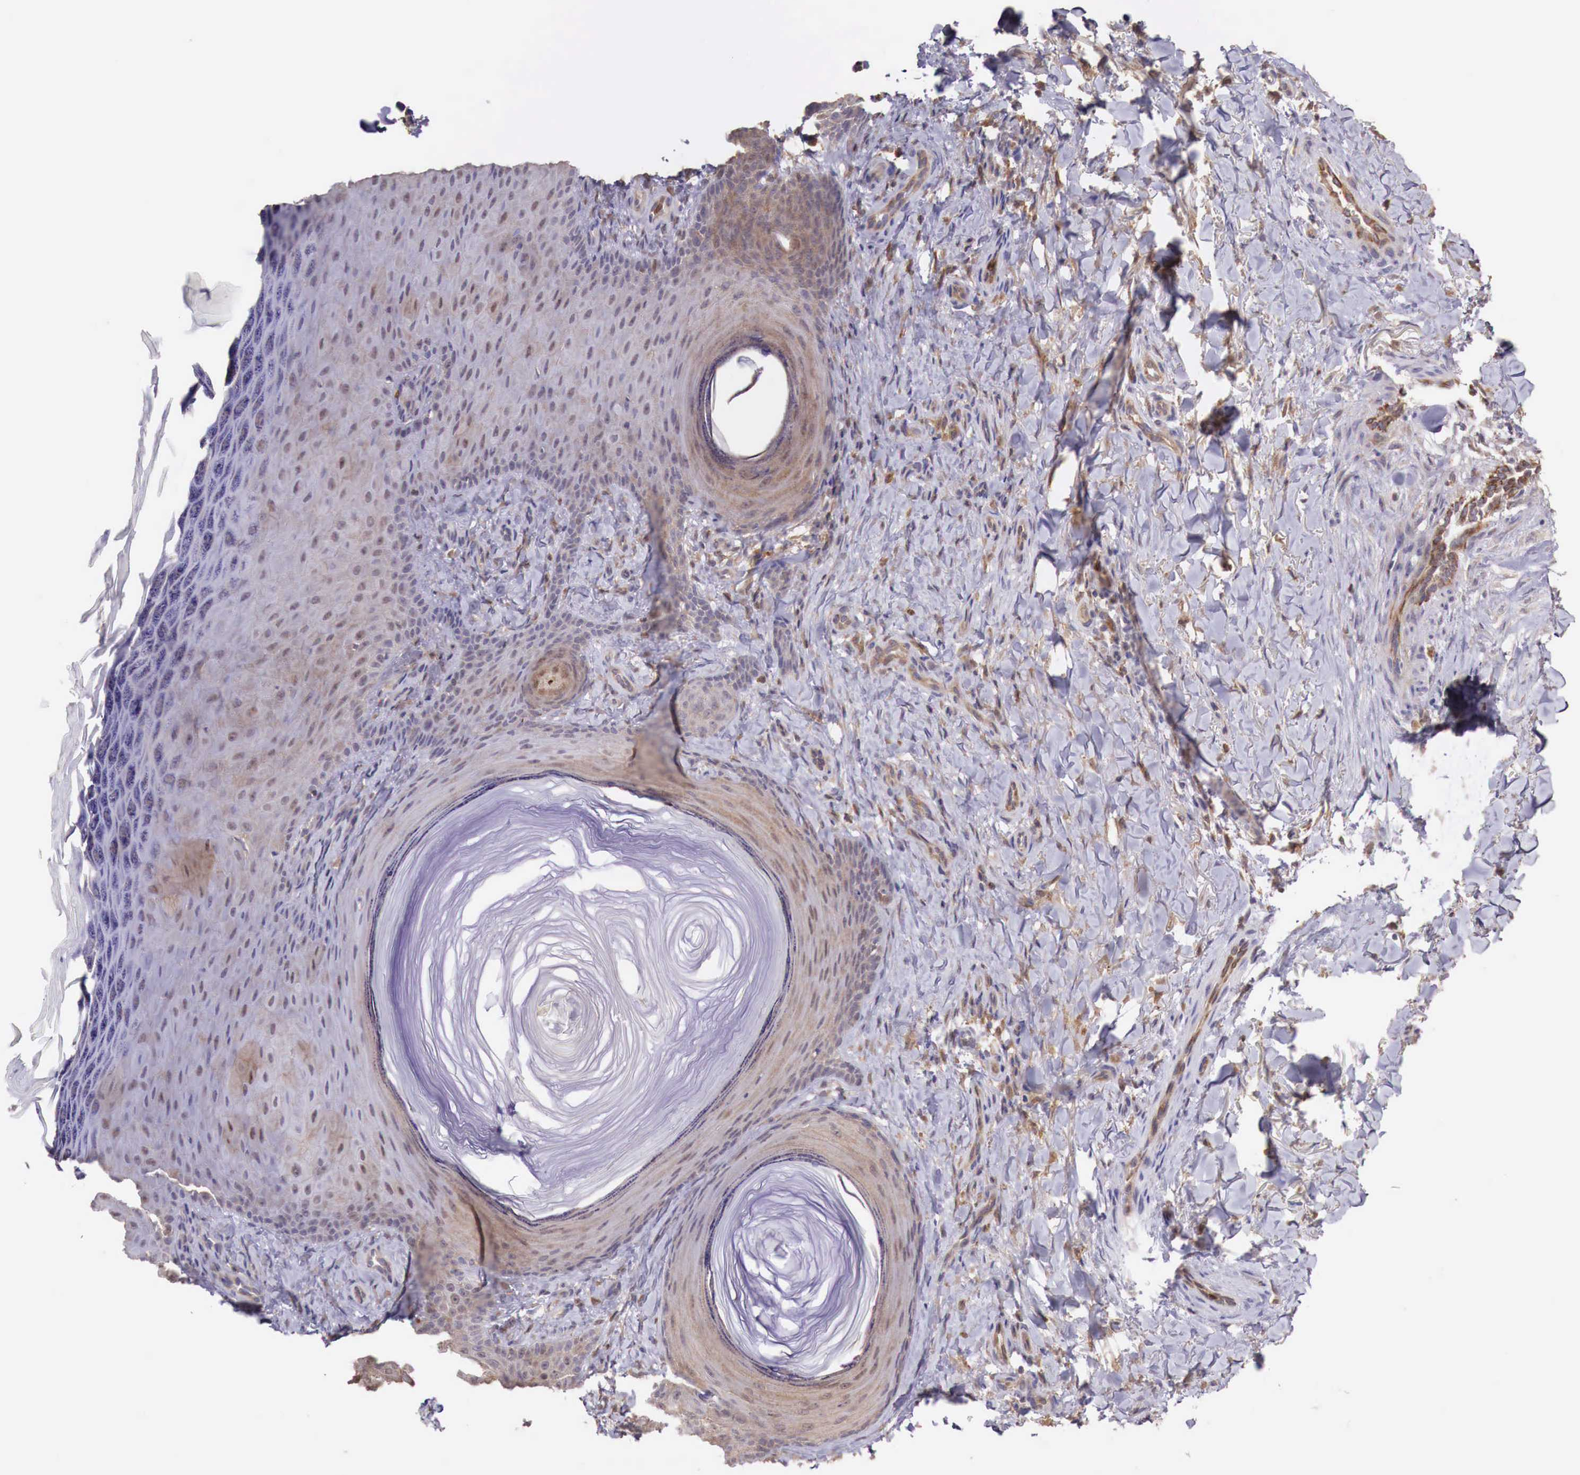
{"staining": {"intensity": "weak", "quantity": ">75%", "location": "cytoplasmic/membranous"}, "tissue": "skin cancer", "cell_type": "Tumor cells", "image_type": "cancer", "snomed": [{"axis": "morphology", "description": "Normal tissue, NOS"}, {"axis": "morphology", "description": "Basal cell carcinoma"}, {"axis": "topography", "description": "Skin"}], "caption": "There is low levels of weak cytoplasmic/membranous expression in tumor cells of skin cancer (basal cell carcinoma), as demonstrated by immunohistochemical staining (brown color).", "gene": "GAB2", "patient": {"sex": "male", "age": 81}}